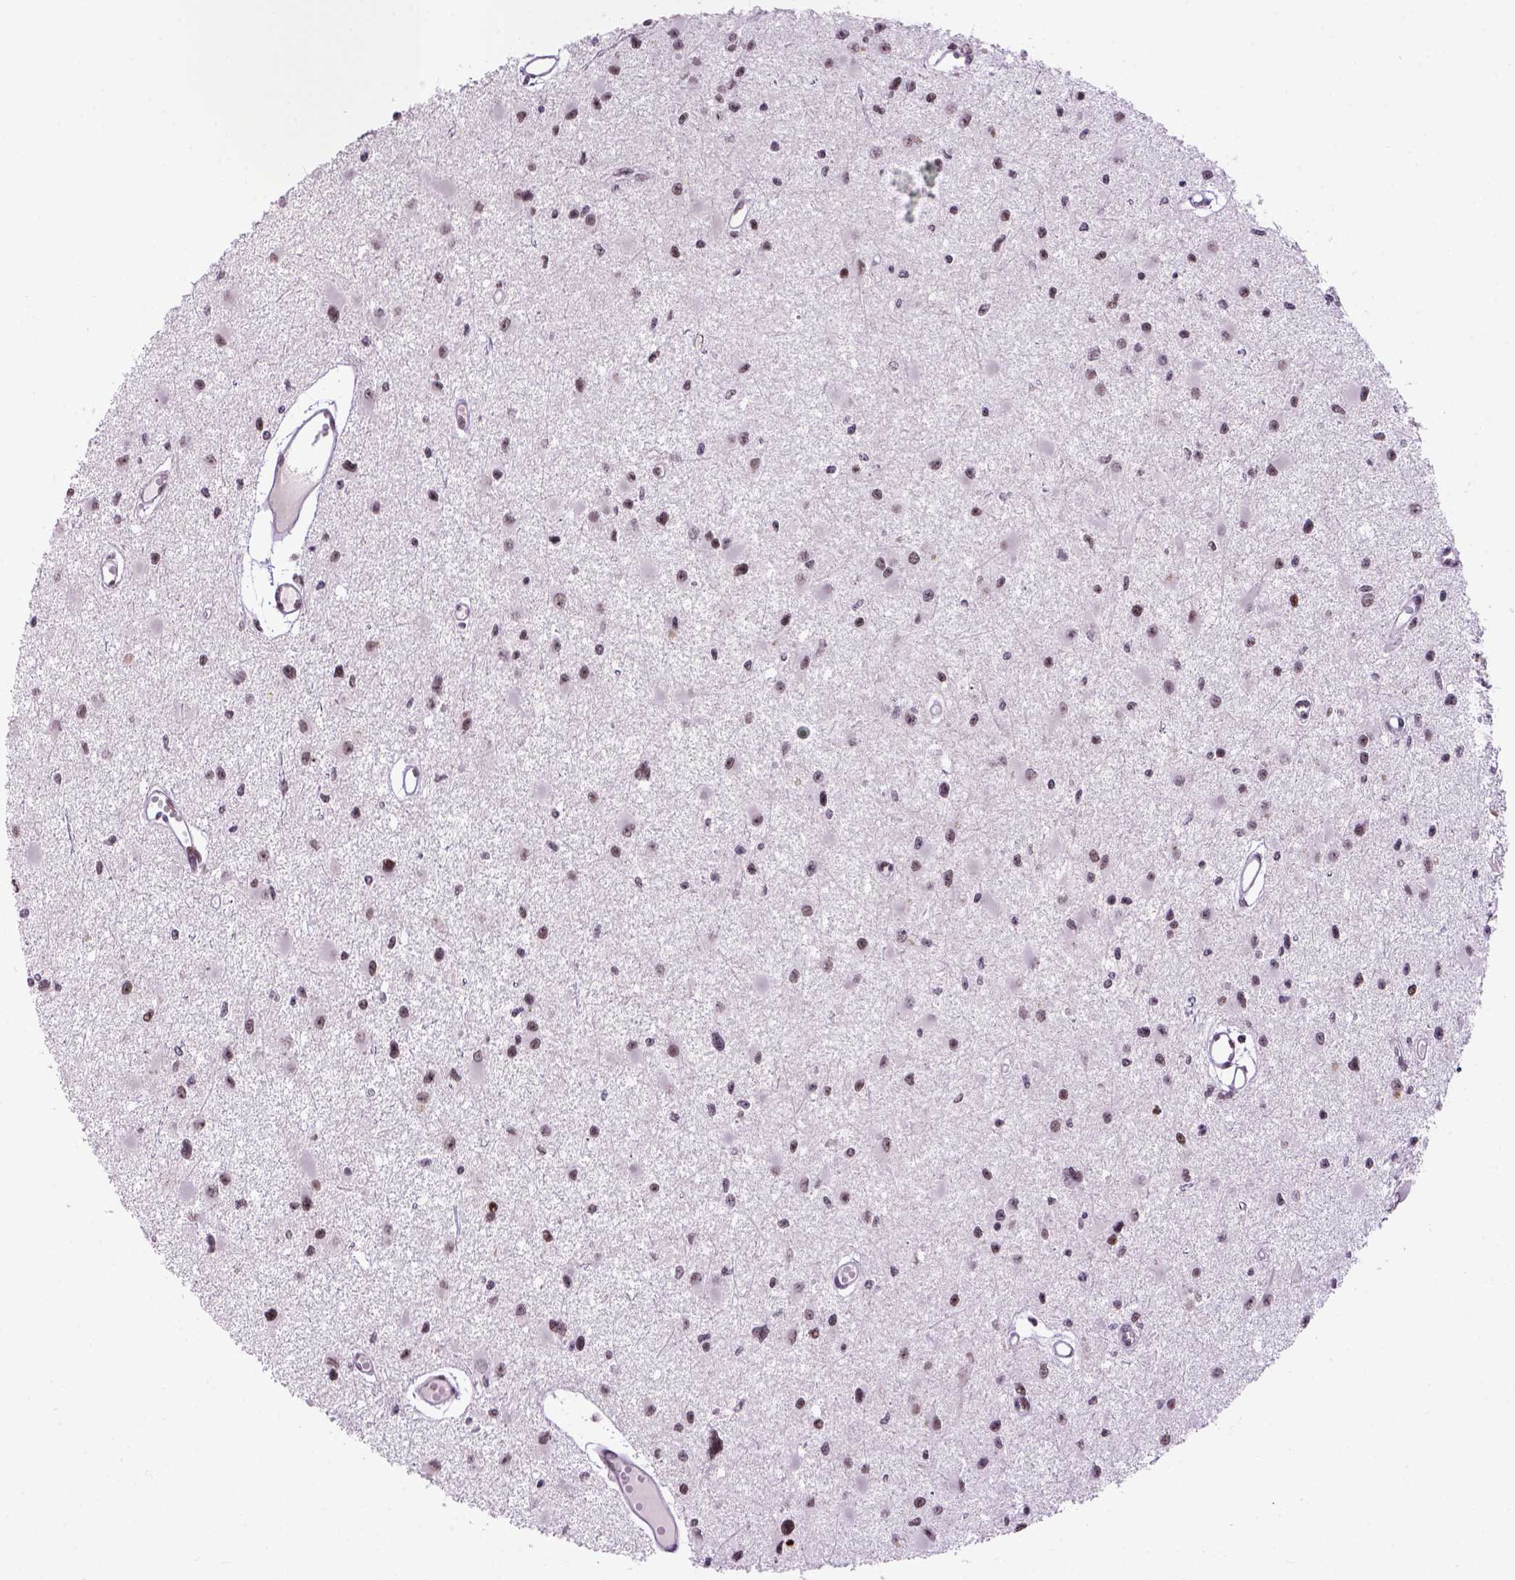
{"staining": {"intensity": "moderate", "quantity": "25%-75%", "location": "nuclear"}, "tissue": "glioma", "cell_type": "Tumor cells", "image_type": "cancer", "snomed": [{"axis": "morphology", "description": "Glioma, malignant, High grade"}, {"axis": "topography", "description": "Brain"}], "caption": "Immunohistochemistry (IHC) (DAB (3,3'-diaminobenzidine)) staining of malignant glioma (high-grade) displays moderate nuclear protein staining in approximately 25%-75% of tumor cells.", "gene": "TBPL1", "patient": {"sex": "male", "age": 54}}